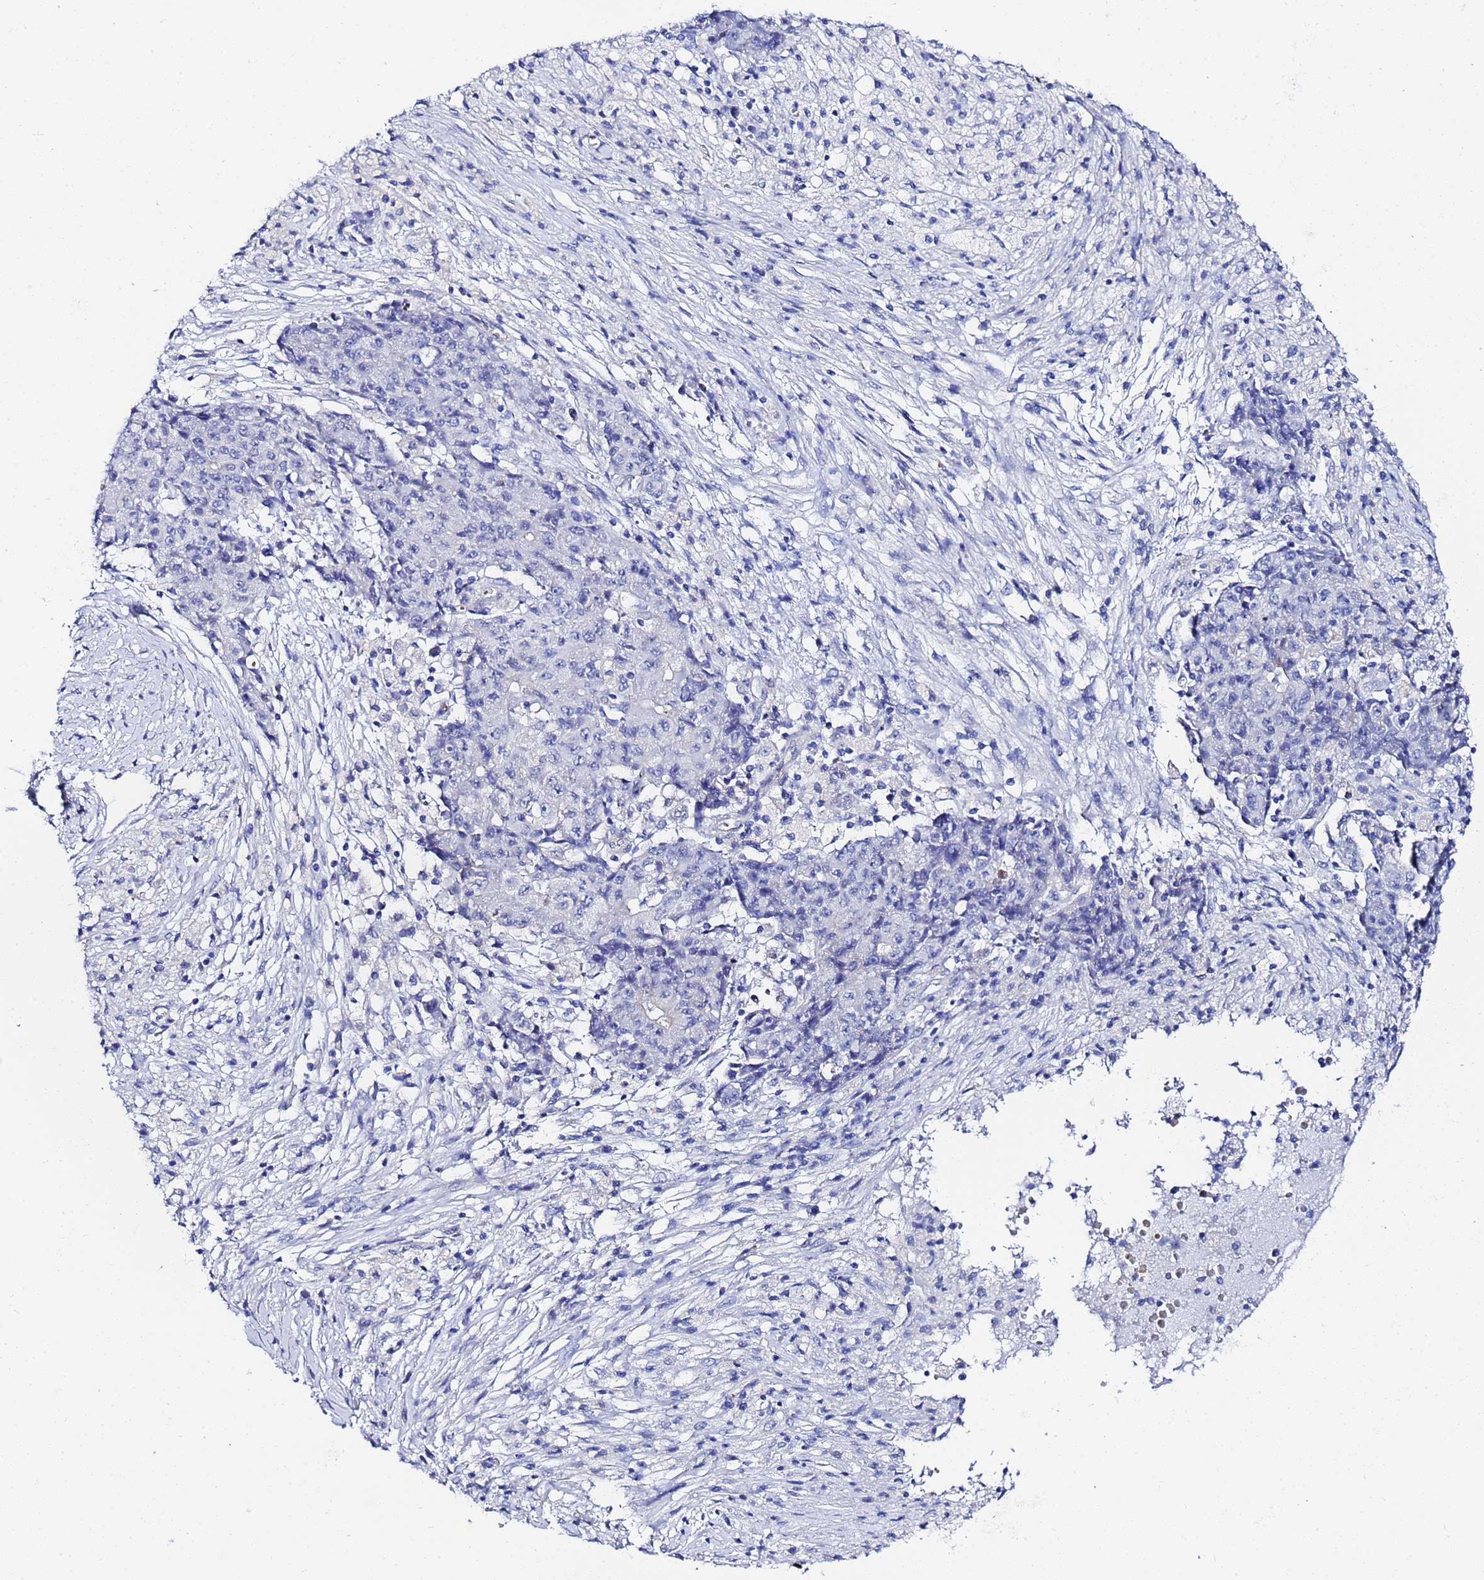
{"staining": {"intensity": "negative", "quantity": "none", "location": "none"}, "tissue": "ovarian cancer", "cell_type": "Tumor cells", "image_type": "cancer", "snomed": [{"axis": "morphology", "description": "Carcinoma, endometroid"}, {"axis": "topography", "description": "Ovary"}], "caption": "Ovarian cancer was stained to show a protein in brown. There is no significant staining in tumor cells.", "gene": "ZNF26", "patient": {"sex": "female", "age": 42}}